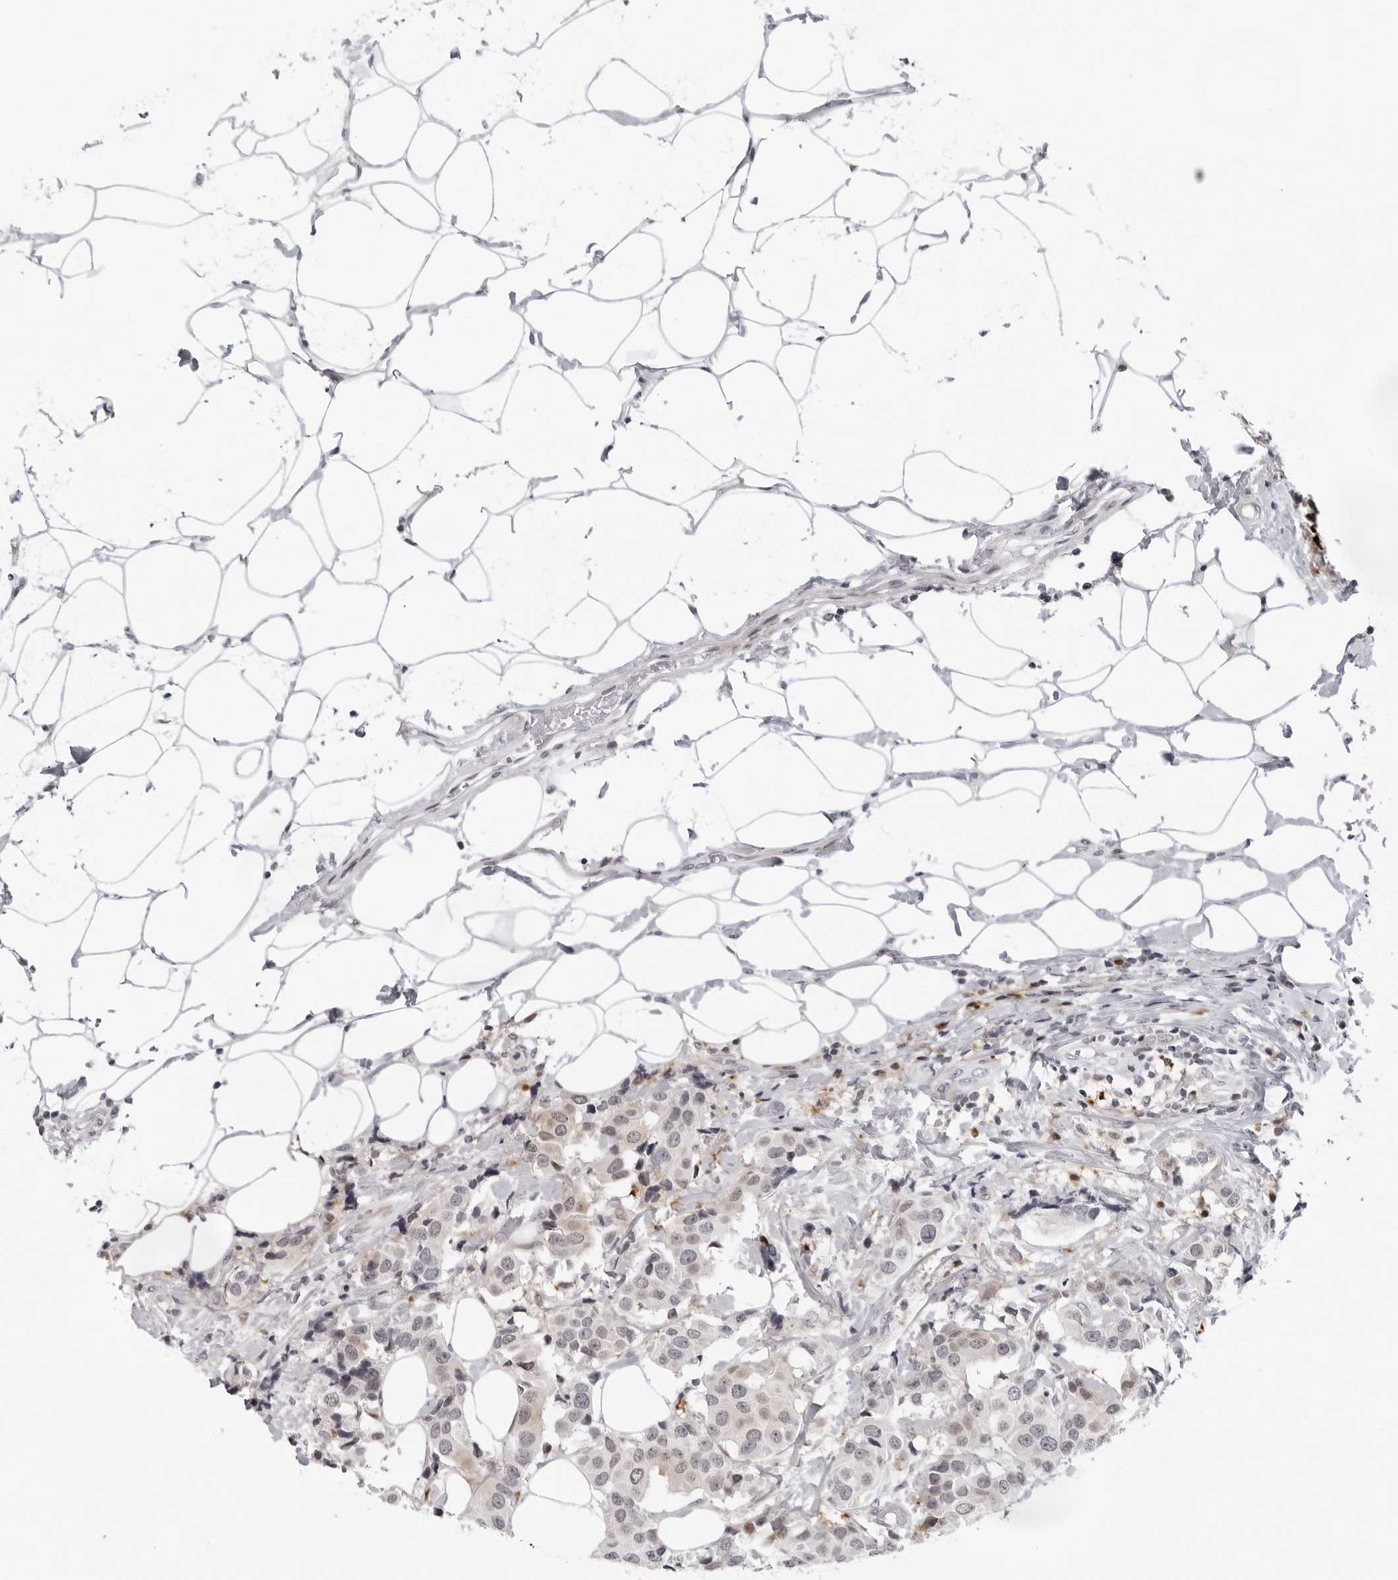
{"staining": {"intensity": "moderate", "quantity": "<25%", "location": "cytoplasmic/membranous"}, "tissue": "breast cancer", "cell_type": "Tumor cells", "image_type": "cancer", "snomed": [{"axis": "morphology", "description": "Normal tissue, NOS"}, {"axis": "morphology", "description": "Duct carcinoma"}, {"axis": "topography", "description": "Breast"}], "caption": "Breast cancer stained for a protein exhibits moderate cytoplasmic/membranous positivity in tumor cells.", "gene": "PIP4K2C", "patient": {"sex": "female", "age": 39}}